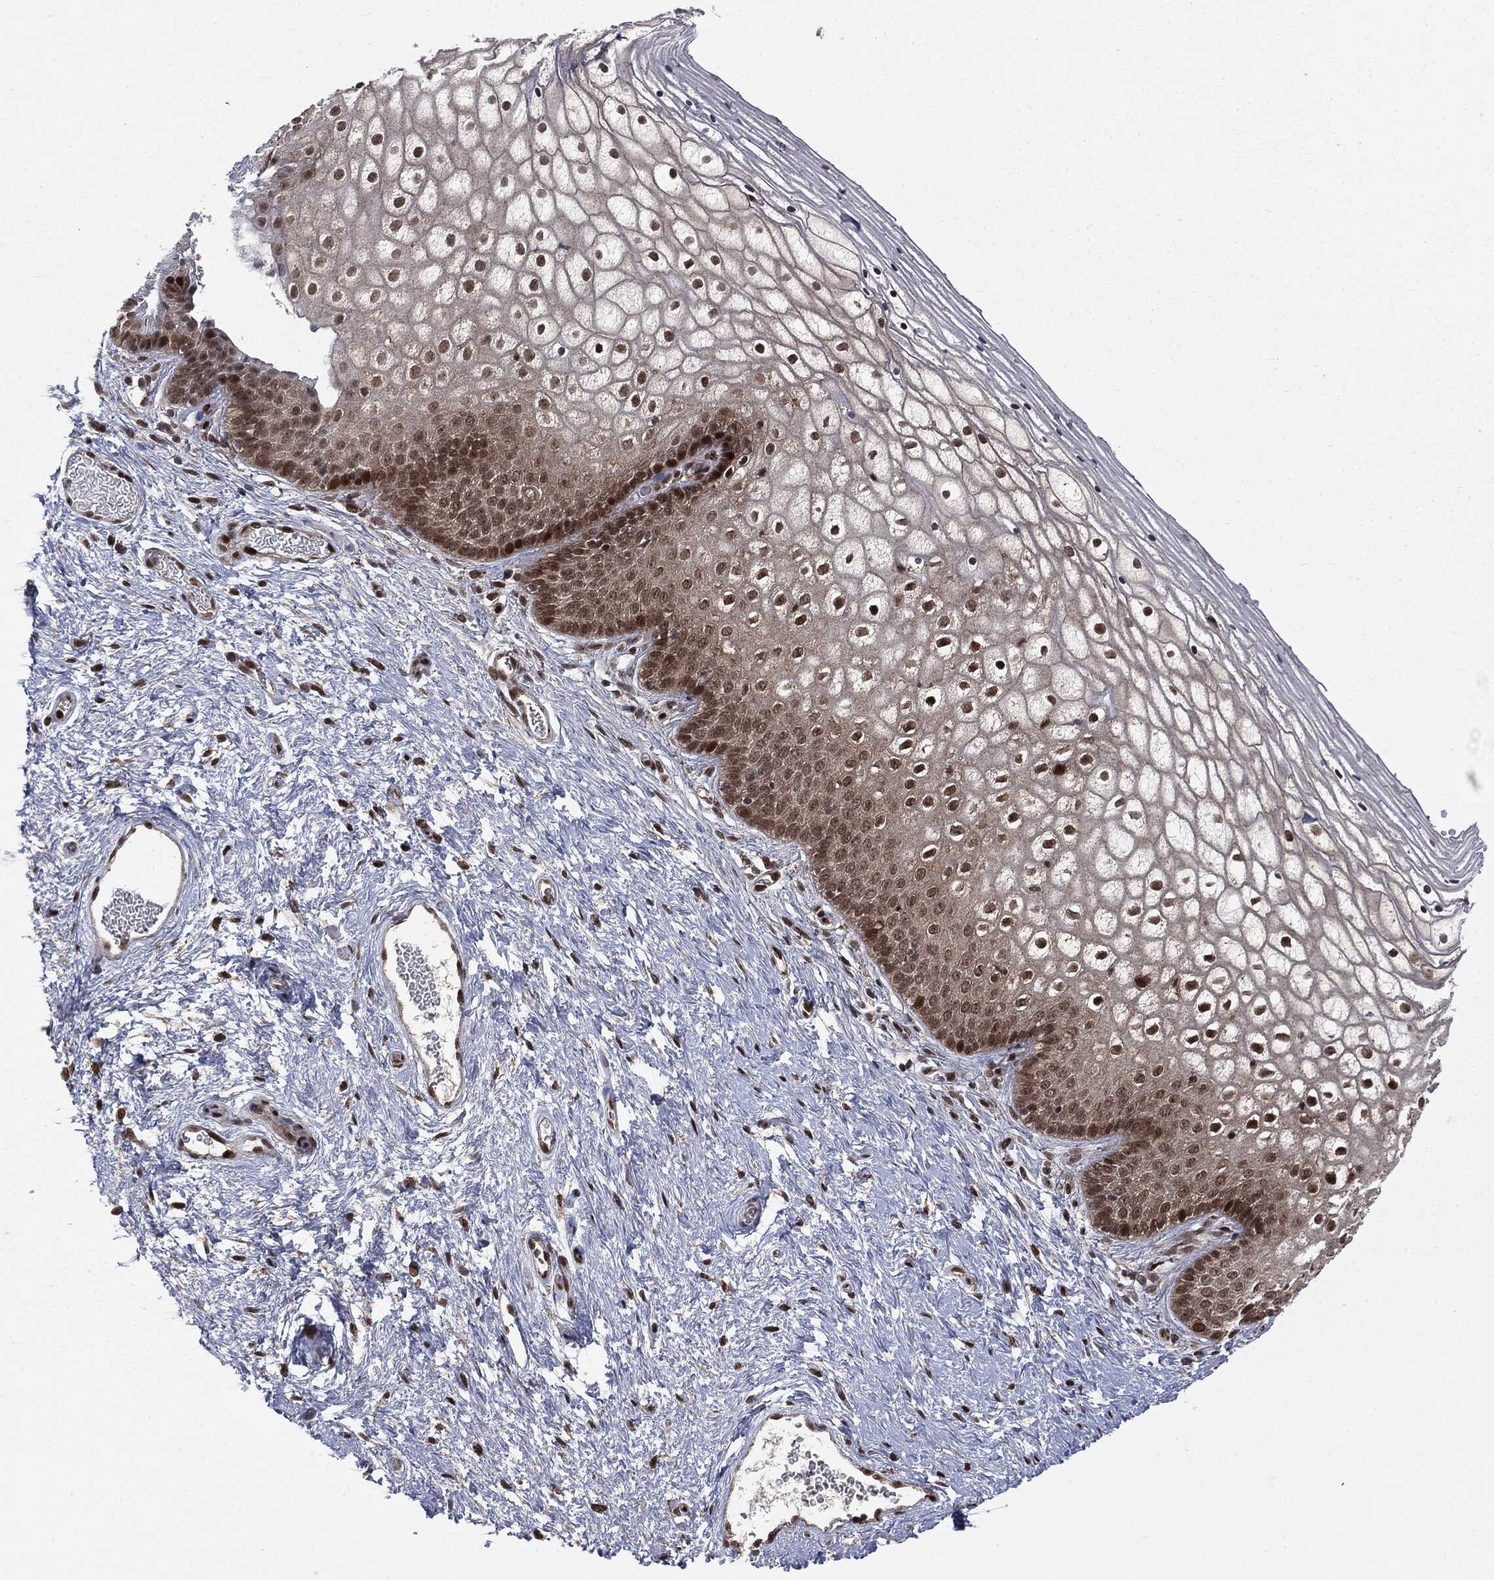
{"staining": {"intensity": "strong", "quantity": "25%-75%", "location": "nuclear"}, "tissue": "vagina", "cell_type": "Squamous epithelial cells", "image_type": "normal", "snomed": [{"axis": "morphology", "description": "Normal tissue, NOS"}, {"axis": "topography", "description": "Vagina"}], "caption": "Immunohistochemistry (IHC) staining of benign vagina, which demonstrates high levels of strong nuclear expression in approximately 25%-75% of squamous epithelial cells indicating strong nuclear protein expression. The staining was performed using DAB (brown) for protein detection and nuclei were counterstained in hematoxylin (blue).", "gene": "PTPA", "patient": {"sex": "female", "age": 32}}